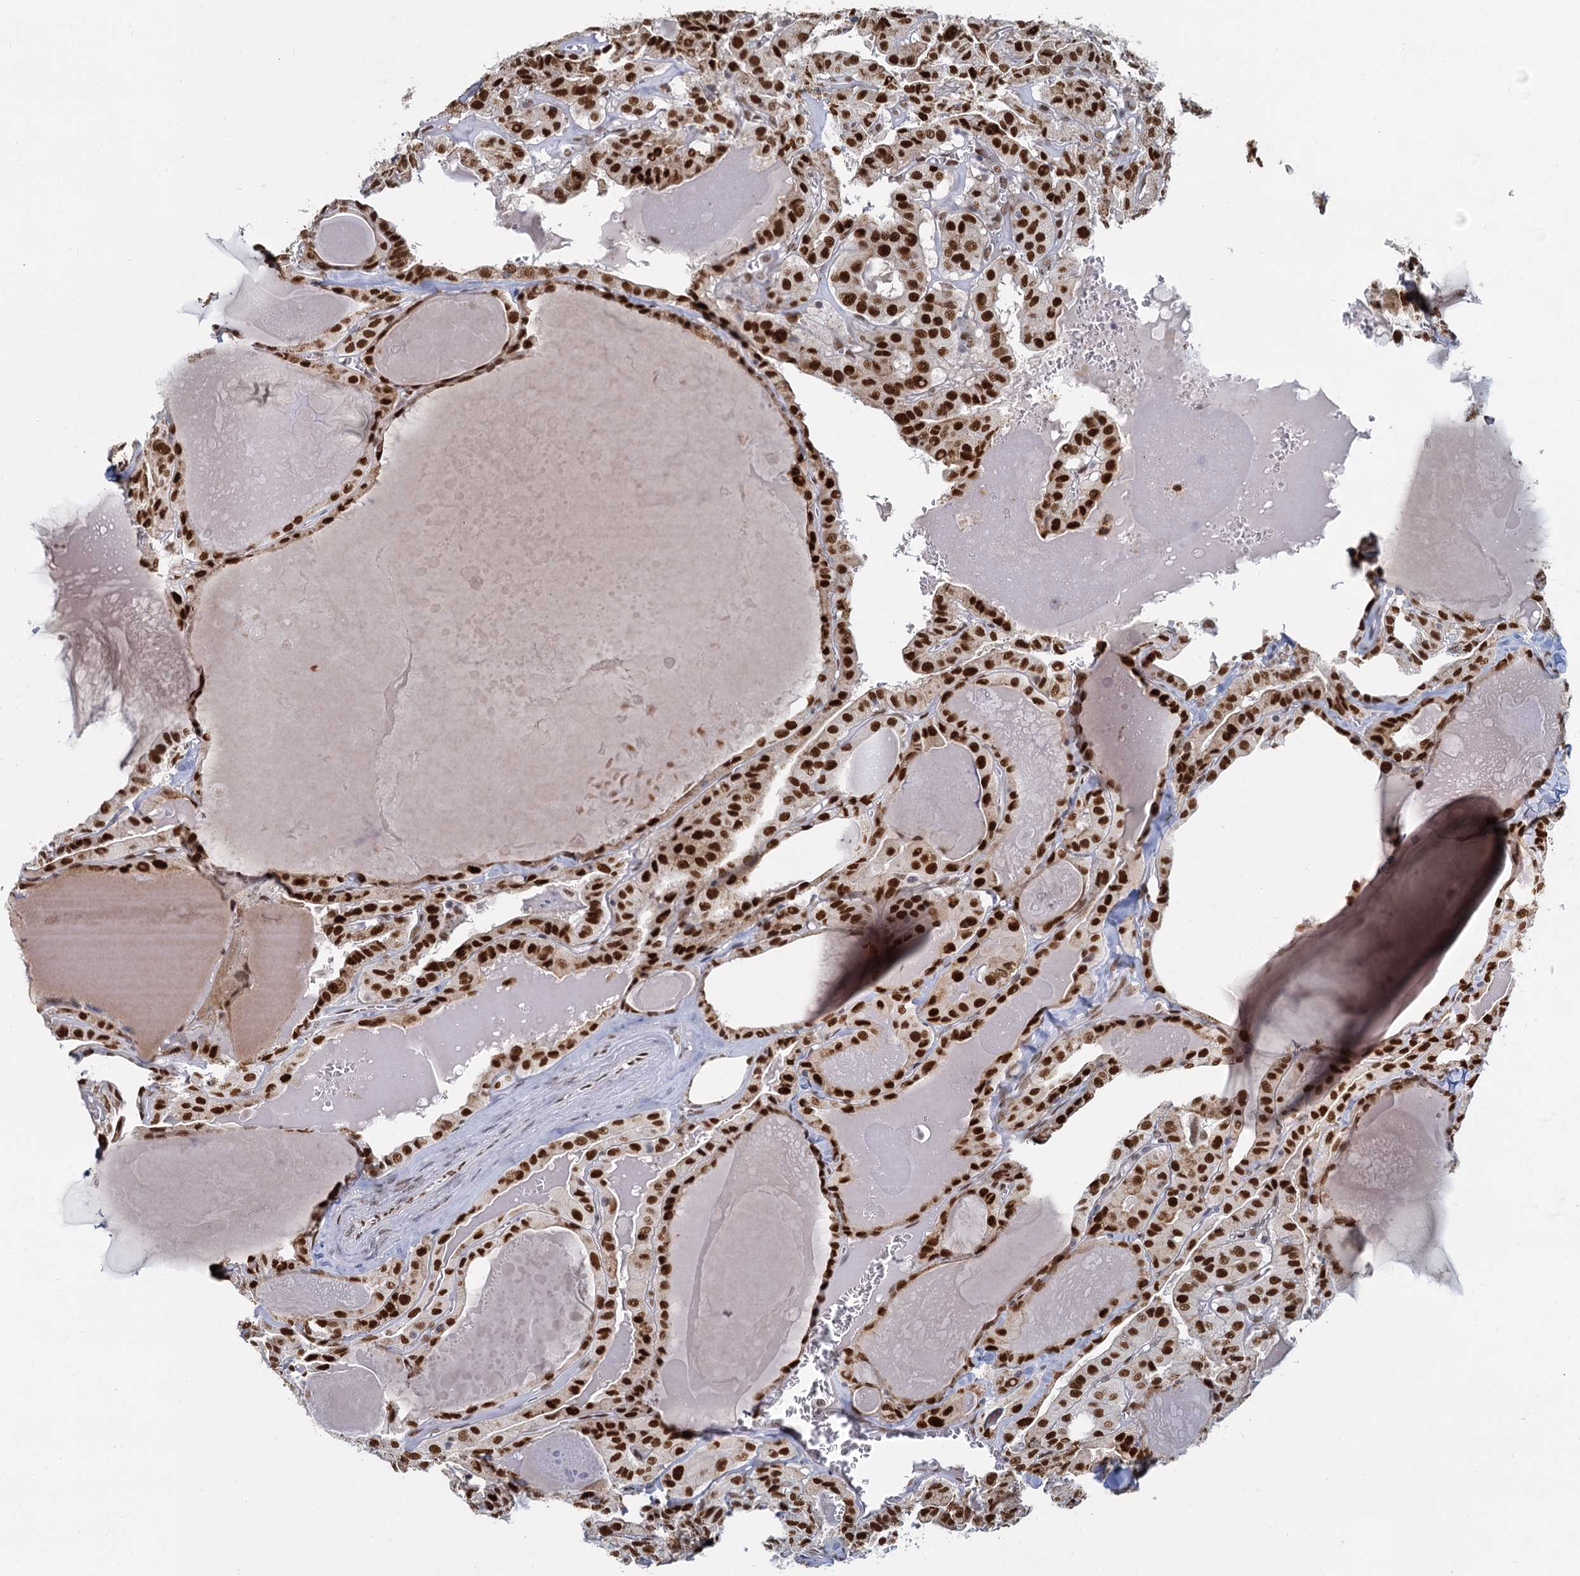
{"staining": {"intensity": "strong", "quantity": ">75%", "location": "nuclear"}, "tissue": "thyroid cancer", "cell_type": "Tumor cells", "image_type": "cancer", "snomed": [{"axis": "morphology", "description": "Papillary adenocarcinoma, NOS"}, {"axis": "topography", "description": "Thyroid gland"}], "caption": "Thyroid papillary adenocarcinoma was stained to show a protein in brown. There is high levels of strong nuclear staining in about >75% of tumor cells.", "gene": "RPRD1A", "patient": {"sex": "male", "age": 52}}